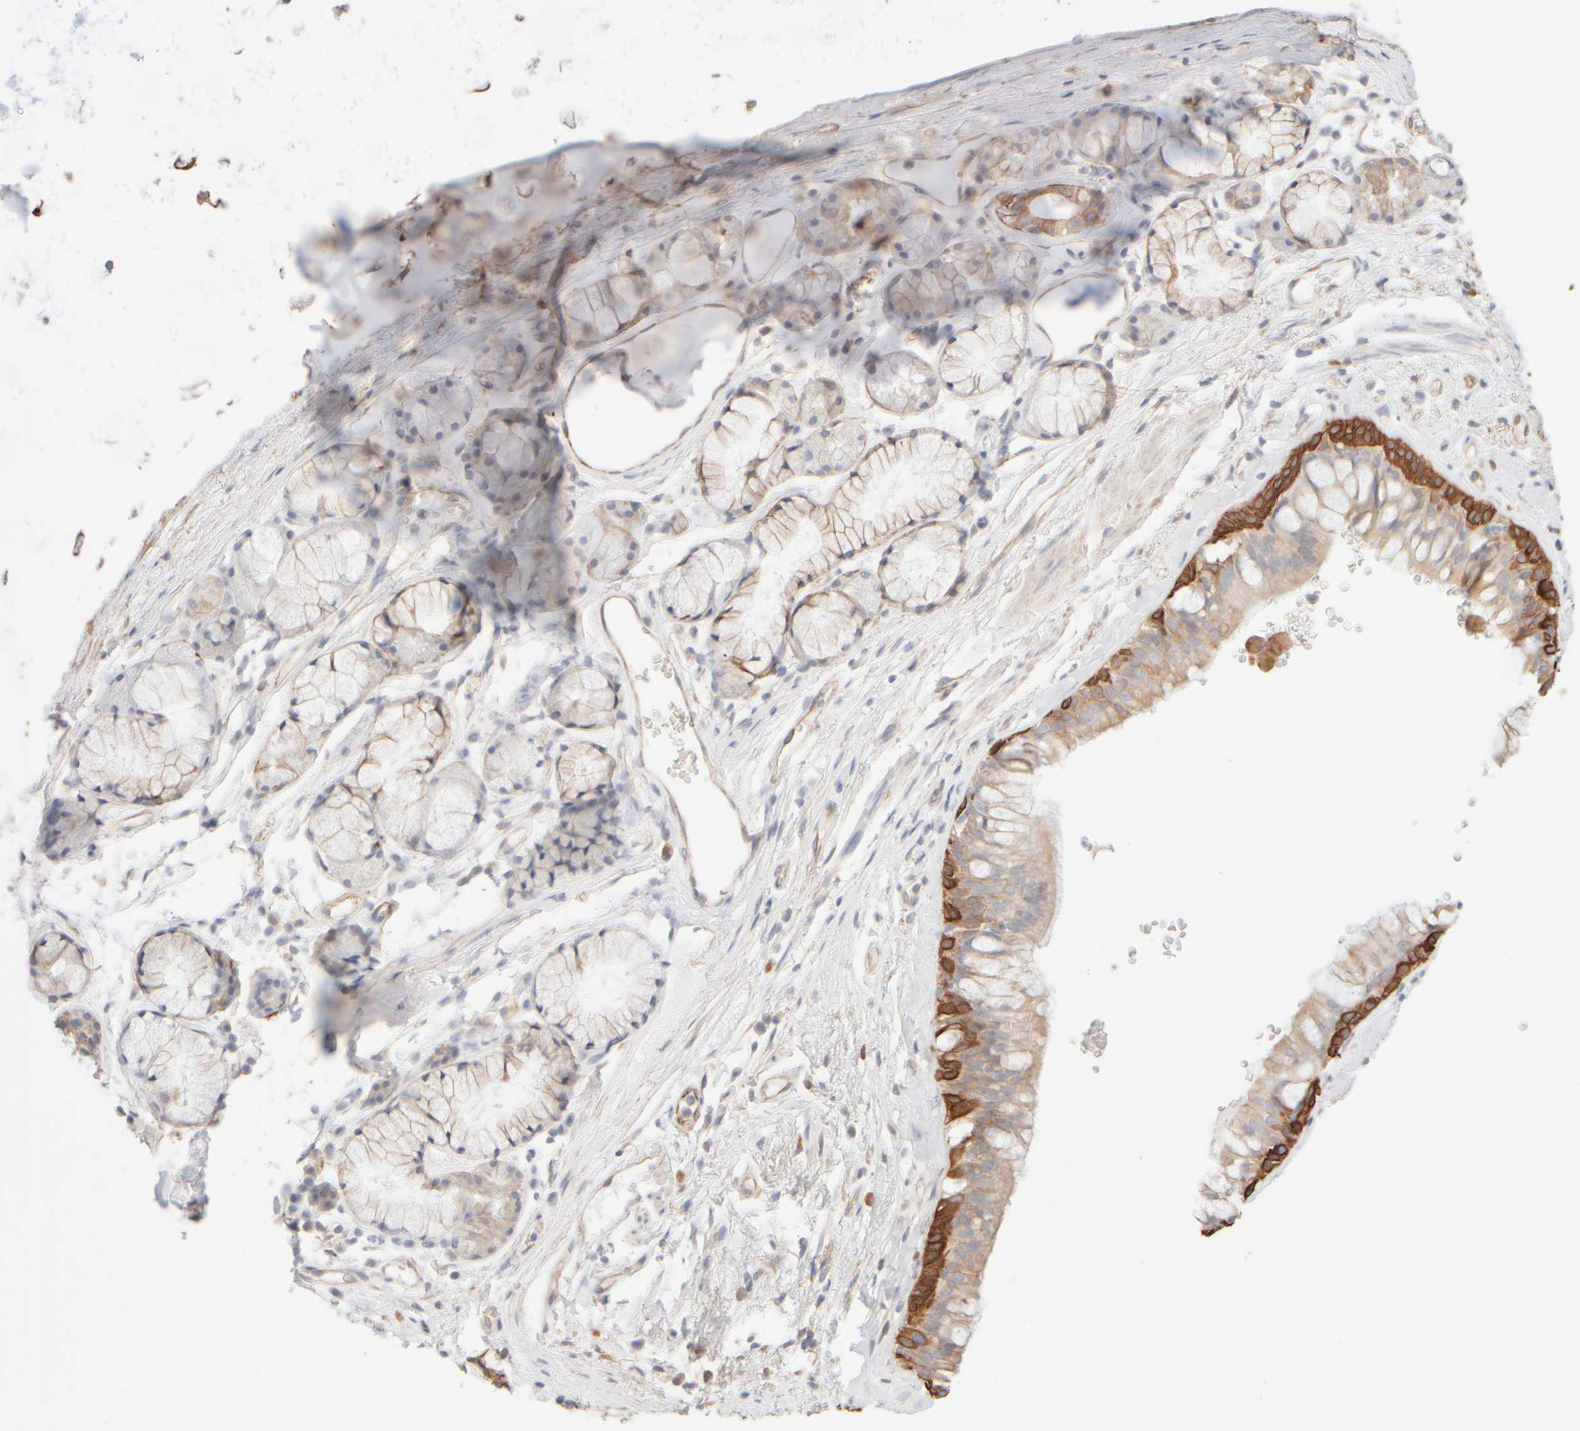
{"staining": {"intensity": "strong", "quantity": "<25%", "location": "cytoplasmic/membranous"}, "tissue": "bronchus", "cell_type": "Respiratory epithelial cells", "image_type": "normal", "snomed": [{"axis": "morphology", "description": "Normal tissue, NOS"}, {"axis": "topography", "description": "Cartilage tissue"}, {"axis": "topography", "description": "Bronchus"}], "caption": "A brown stain highlights strong cytoplasmic/membranous expression of a protein in respiratory epithelial cells of normal human bronchus.", "gene": "KRT15", "patient": {"sex": "female", "age": 53}}